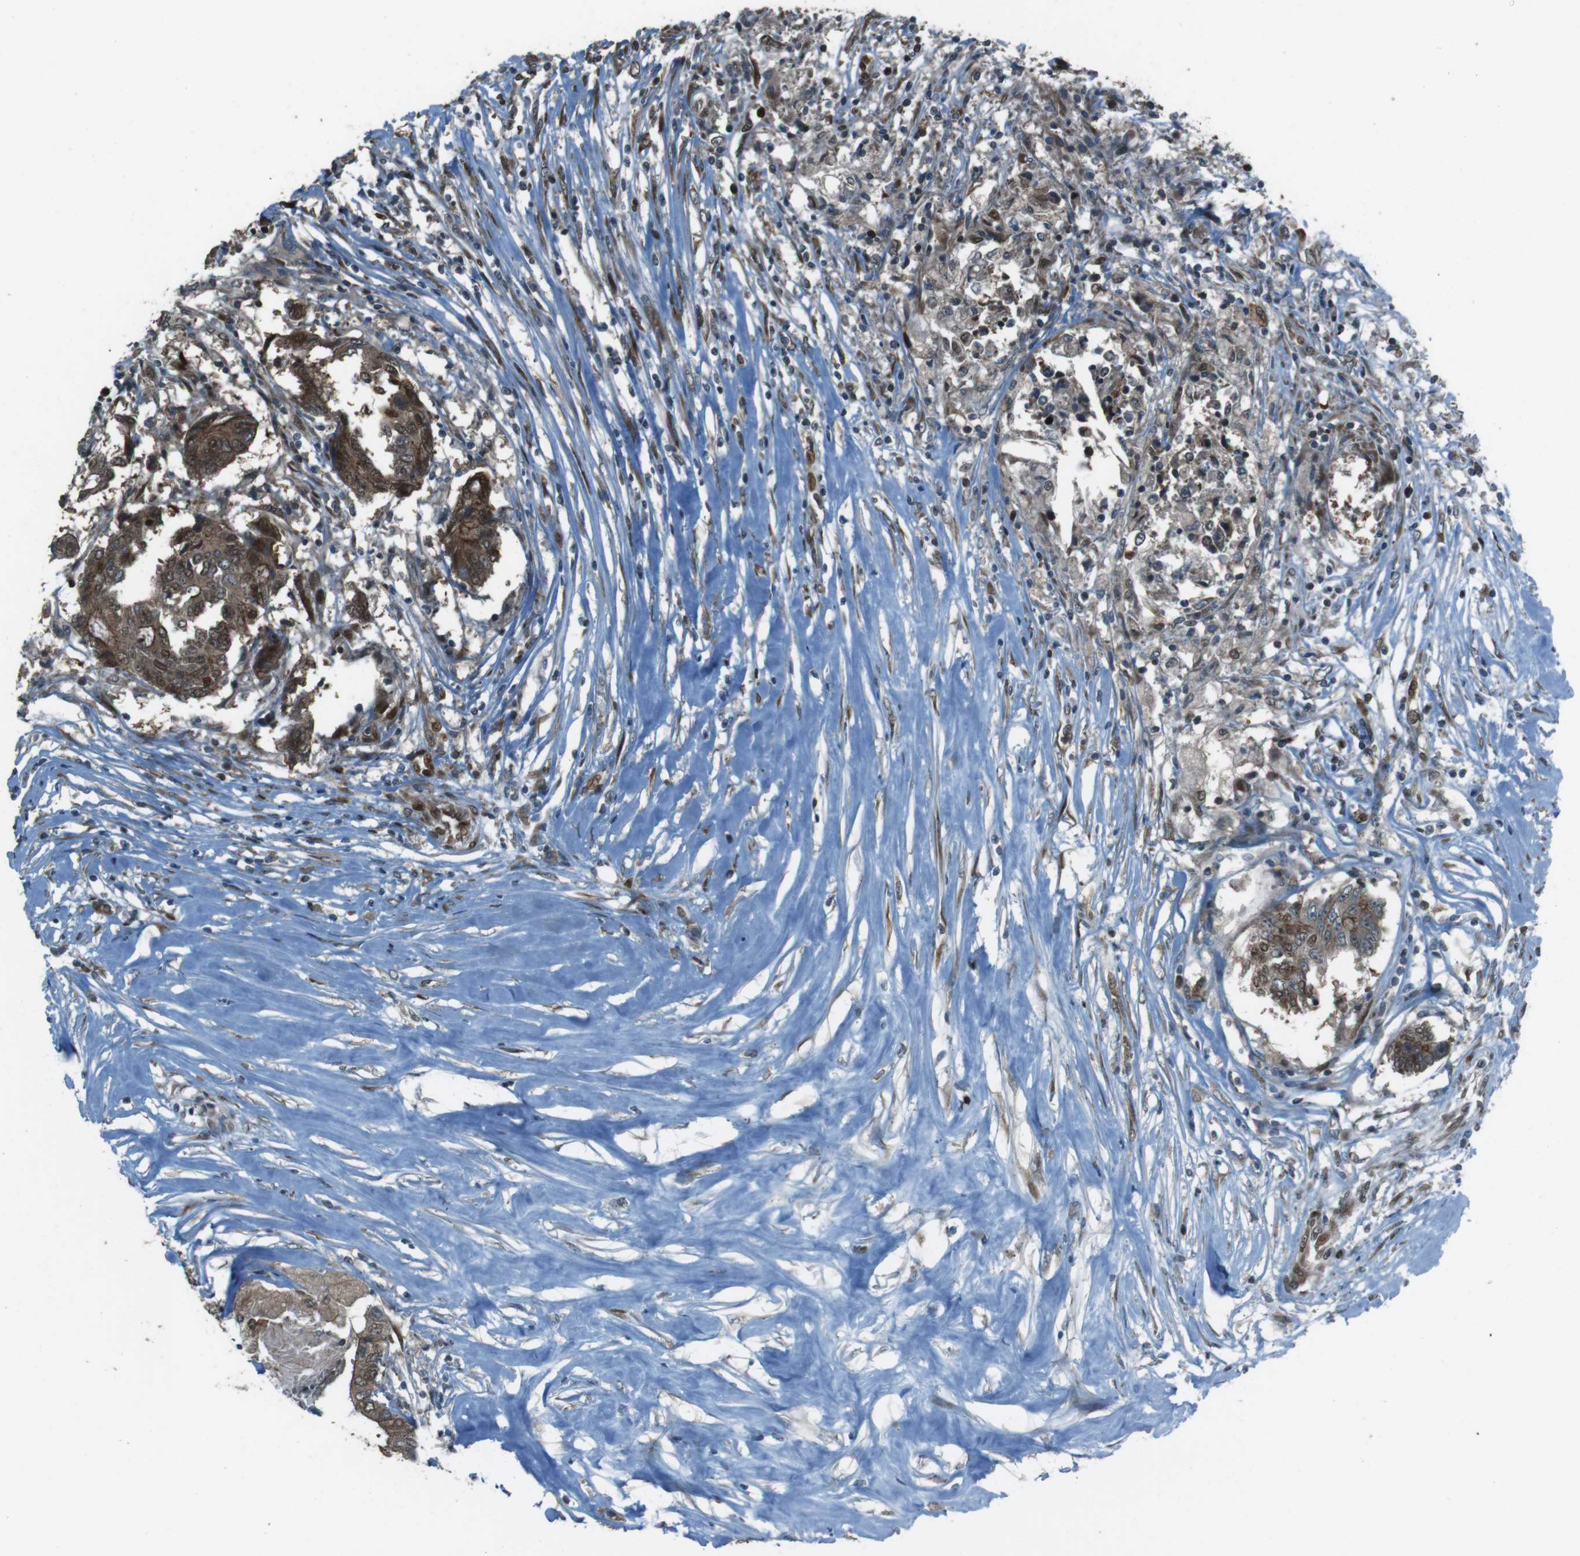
{"staining": {"intensity": "strong", "quantity": ">75%", "location": "cytoplasmic/membranous,nuclear"}, "tissue": "colorectal cancer", "cell_type": "Tumor cells", "image_type": "cancer", "snomed": [{"axis": "morphology", "description": "Adenocarcinoma, NOS"}, {"axis": "topography", "description": "Rectum"}], "caption": "This image shows colorectal cancer (adenocarcinoma) stained with immunohistochemistry to label a protein in brown. The cytoplasmic/membranous and nuclear of tumor cells show strong positivity for the protein. Nuclei are counter-stained blue.", "gene": "ZNF330", "patient": {"sex": "male", "age": 63}}